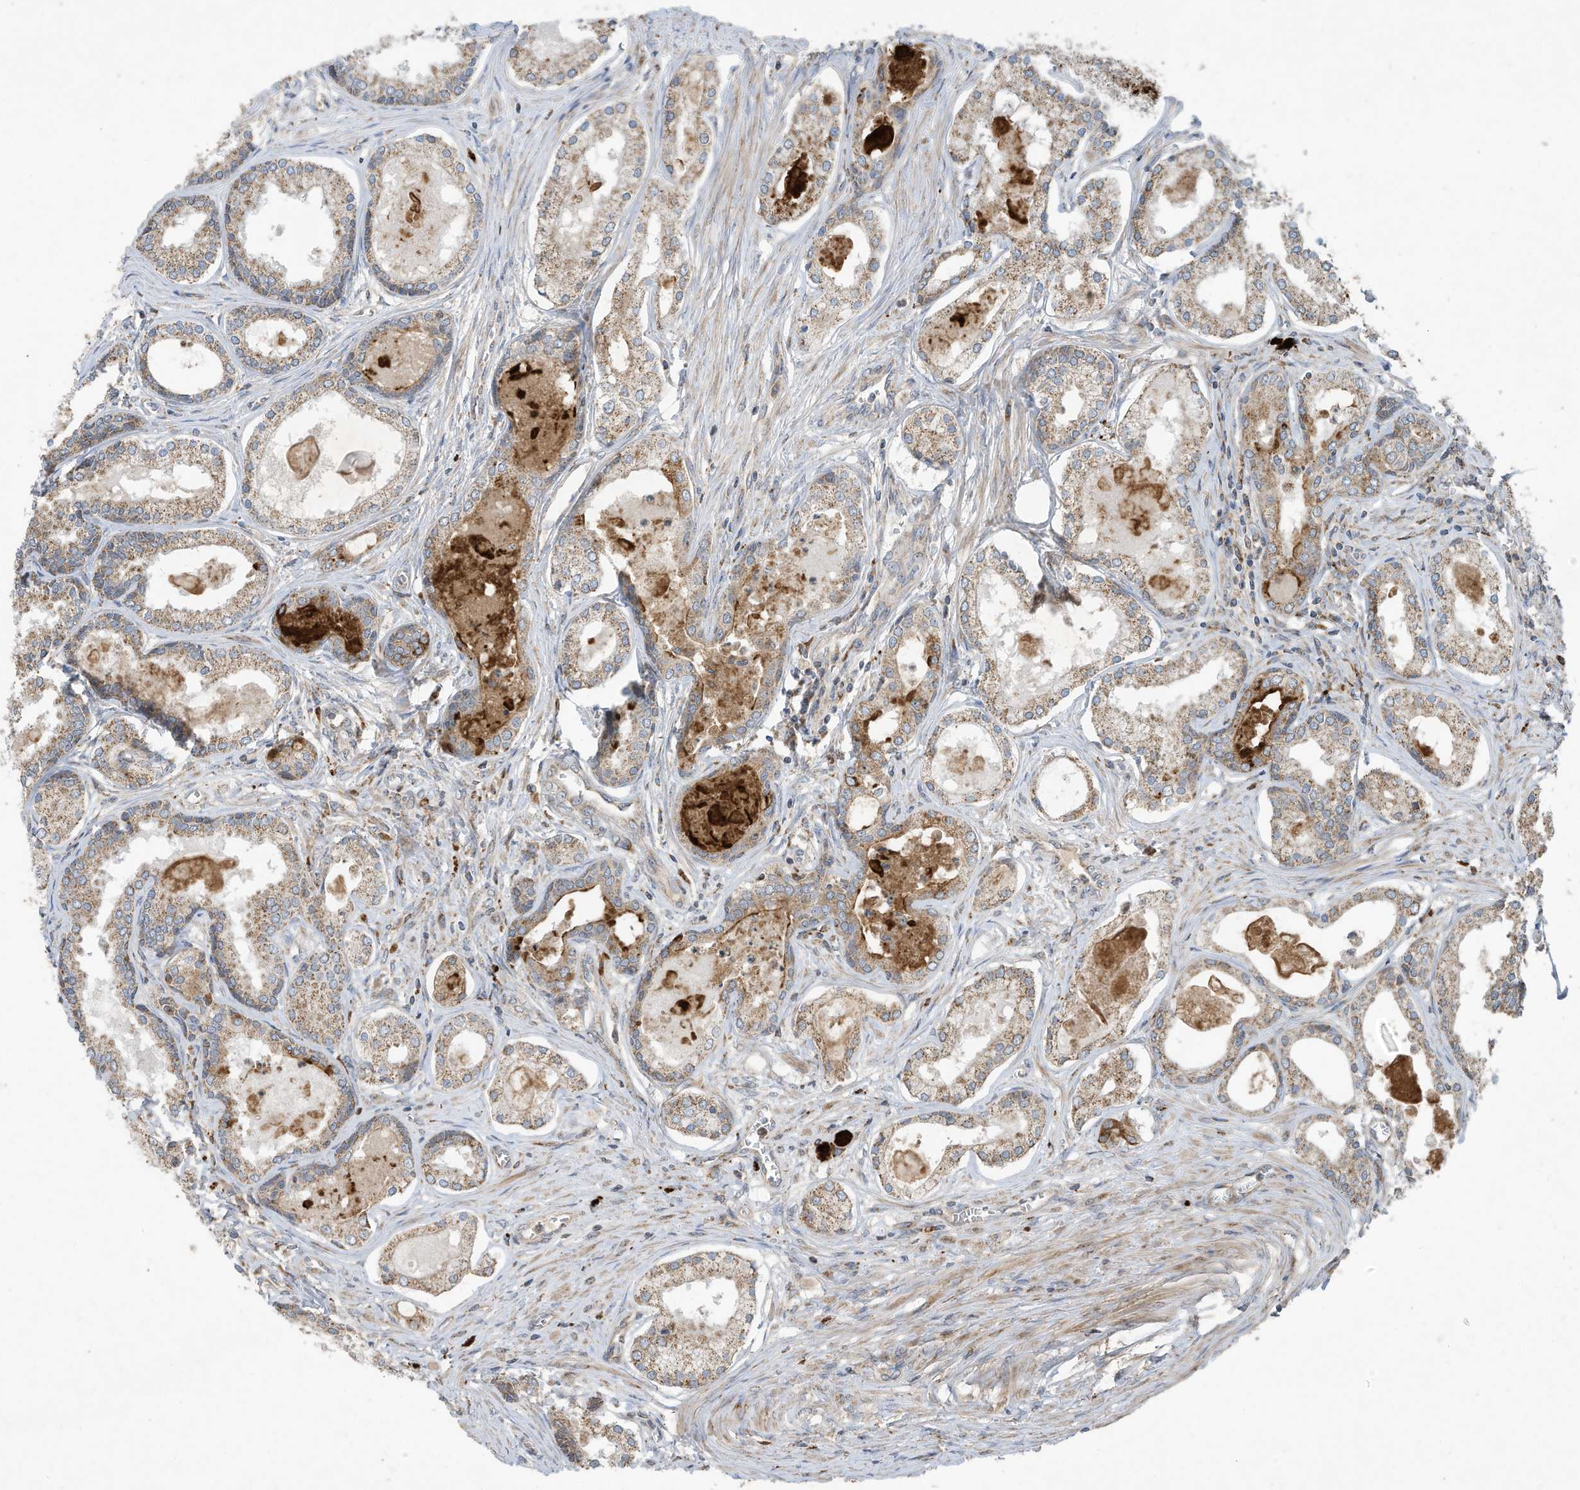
{"staining": {"intensity": "moderate", "quantity": ">75%", "location": "cytoplasmic/membranous"}, "tissue": "prostate cancer", "cell_type": "Tumor cells", "image_type": "cancer", "snomed": [{"axis": "morphology", "description": "Adenocarcinoma, High grade"}, {"axis": "topography", "description": "Prostate"}], "caption": "Immunohistochemistry staining of prostate cancer (high-grade adenocarcinoma), which demonstrates medium levels of moderate cytoplasmic/membranous expression in approximately >75% of tumor cells indicating moderate cytoplasmic/membranous protein staining. The staining was performed using DAB (3,3'-diaminobenzidine) (brown) for protein detection and nuclei were counterstained in hematoxylin (blue).", "gene": "C2orf74", "patient": {"sex": "male", "age": 68}}